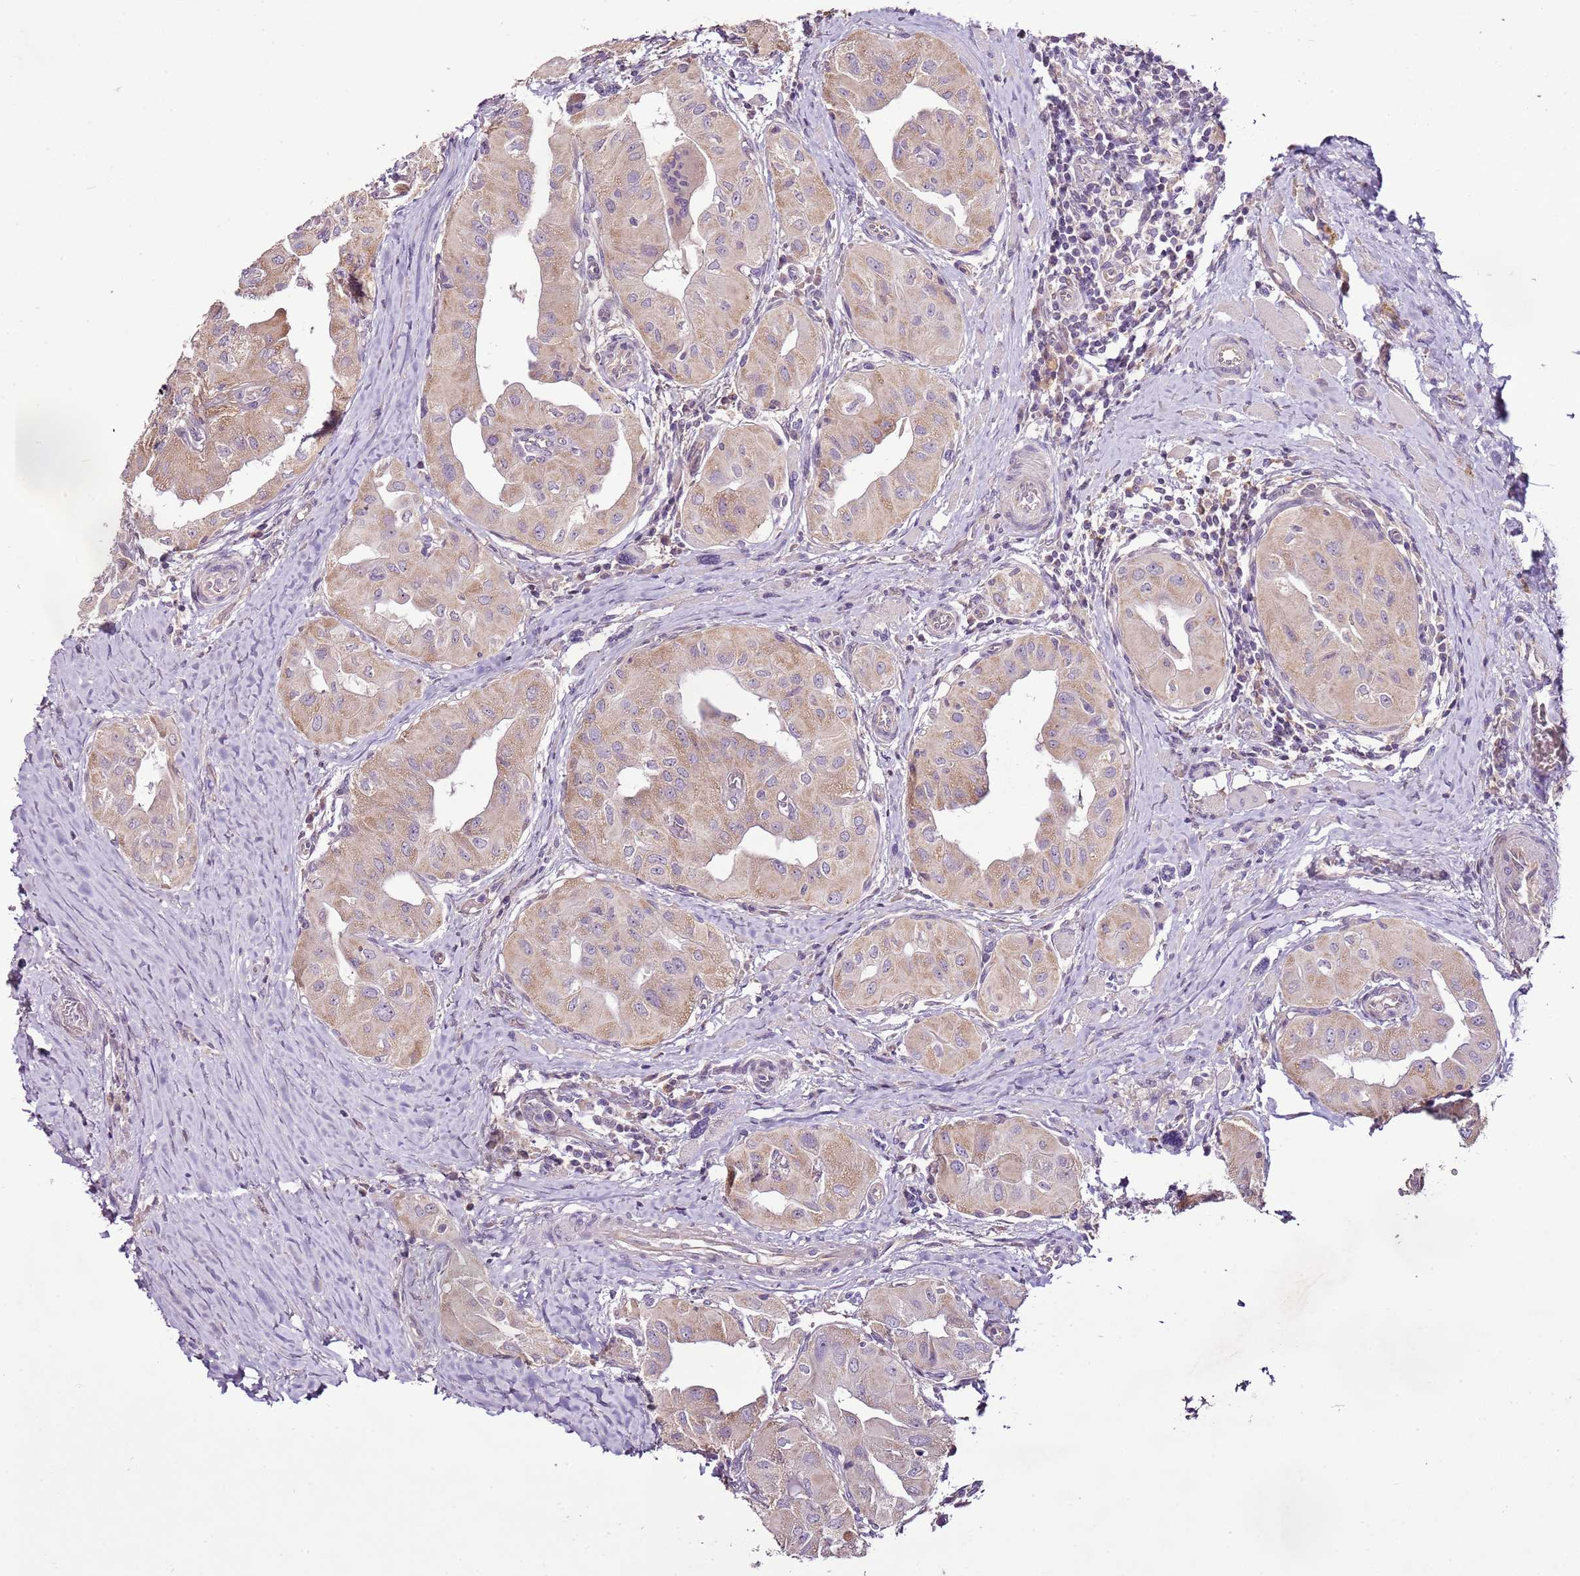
{"staining": {"intensity": "moderate", "quantity": ">75%", "location": "cytoplasmic/membranous"}, "tissue": "thyroid cancer", "cell_type": "Tumor cells", "image_type": "cancer", "snomed": [{"axis": "morphology", "description": "Papillary adenocarcinoma, NOS"}, {"axis": "topography", "description": "Thyroid gland"}], "caption": "Papillary adenocarcinoma (thyroid) tissue shows moderate cytoplasmic/membranous staining in about >75% of tumor cells The protein is shown in brown color, while the nuclei are stained blue.", "gene": "CMKLR1", "patient": {"sex": "female", "age": 59}}